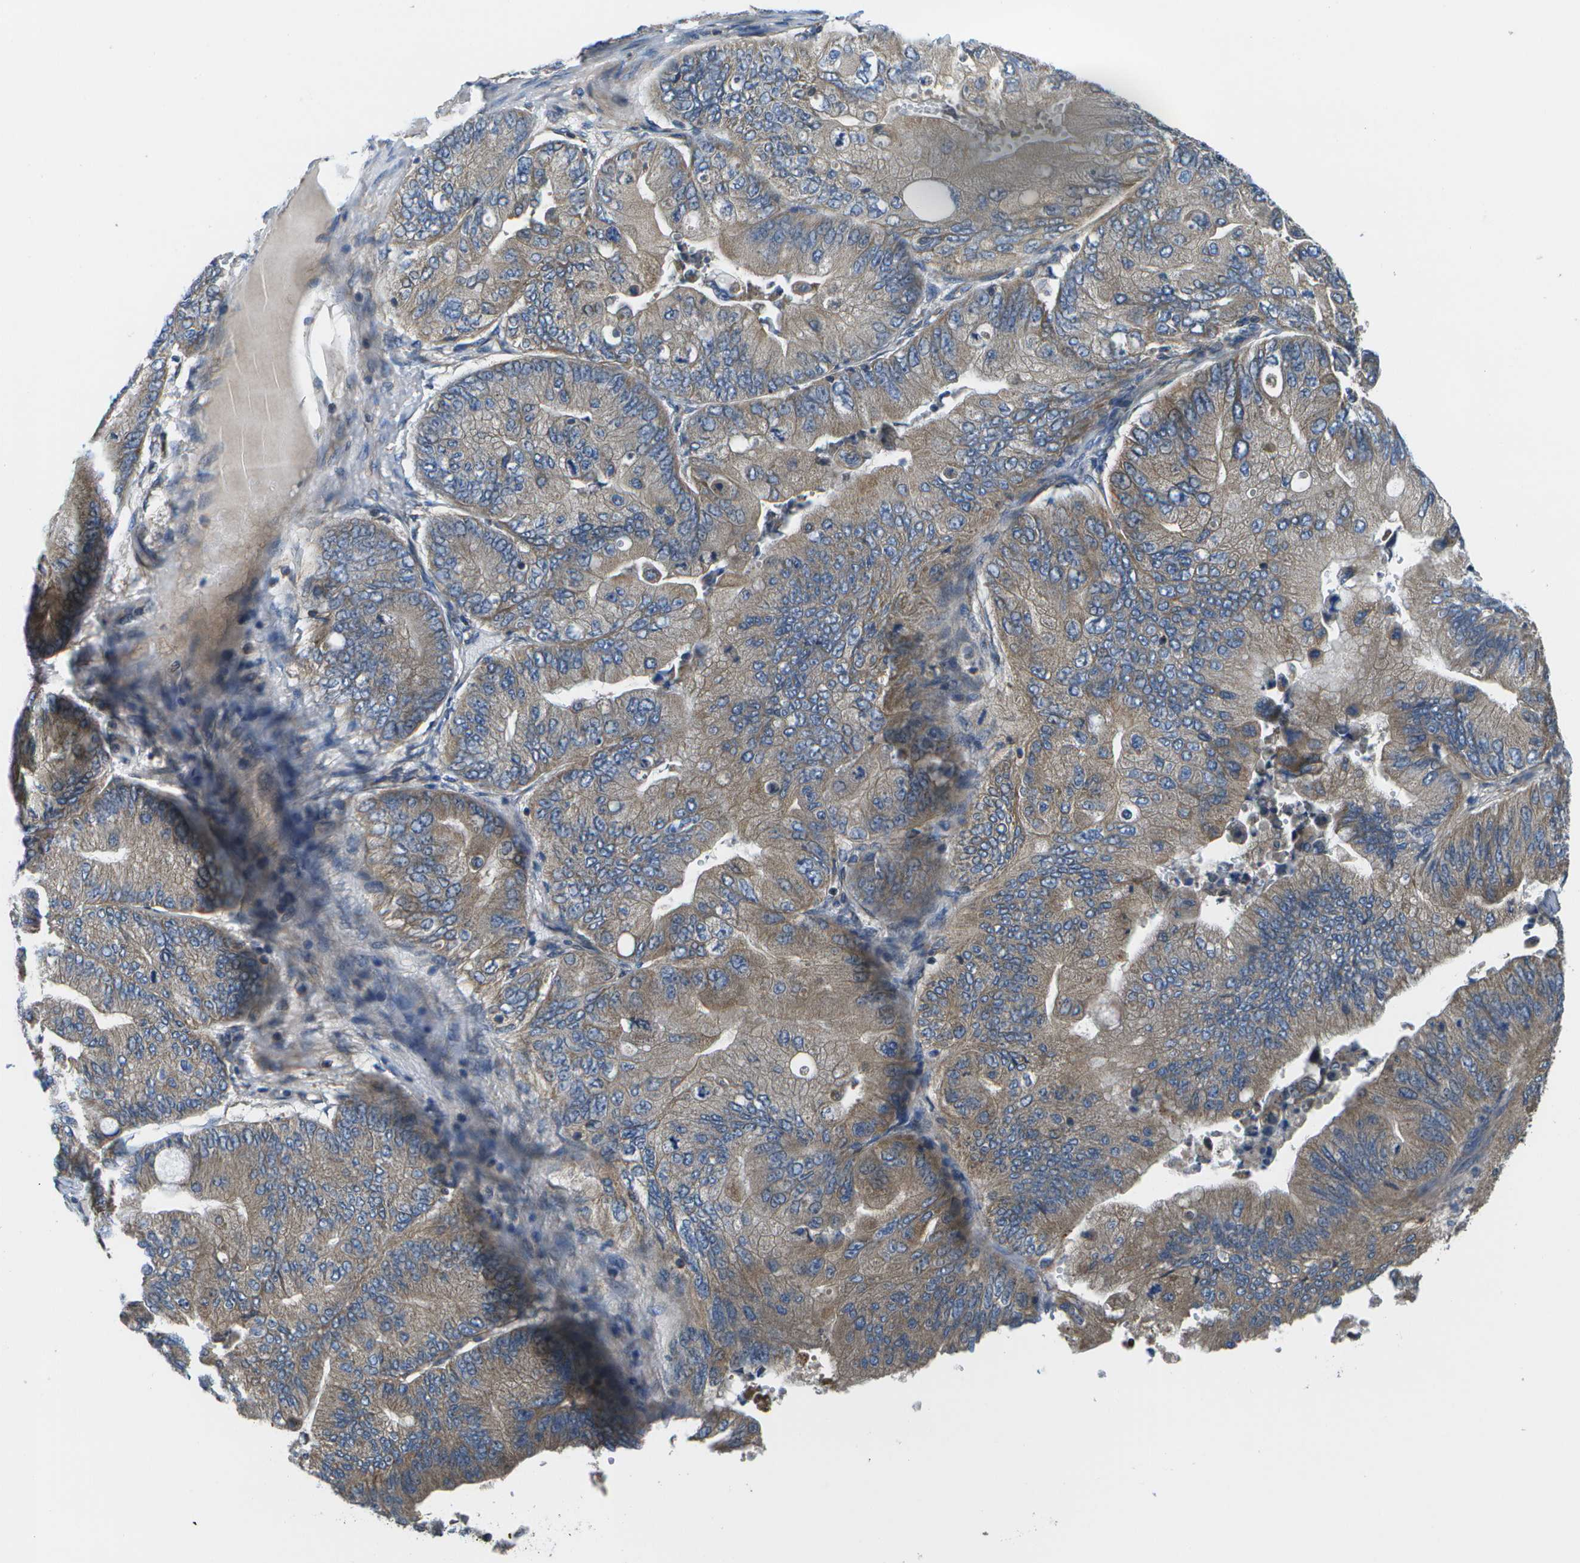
{"staining": {"intensity": "weak", "quantity": ">75%", "location": "cytoplasmic/membranous"}, "tissue": "ovarian cancer", "cell_type": "Tumor cells", "image_type": "cancer", "snomed": [{"axis": "morphology", "description": "Cystadenocarcinoma, mucinous, NOS"}, {"axis": "topography", "description": "Ovary"}], "caption": "Approximately >75% of tumor cells in human ovarian mucinous cystadenocarcinoma exhibit weak cytoplasmic/membranous protein positivity as visualized by brown immunohistochemical staining.", "gene": "MVK", "patient": {"sex": "female", "age": 61}}